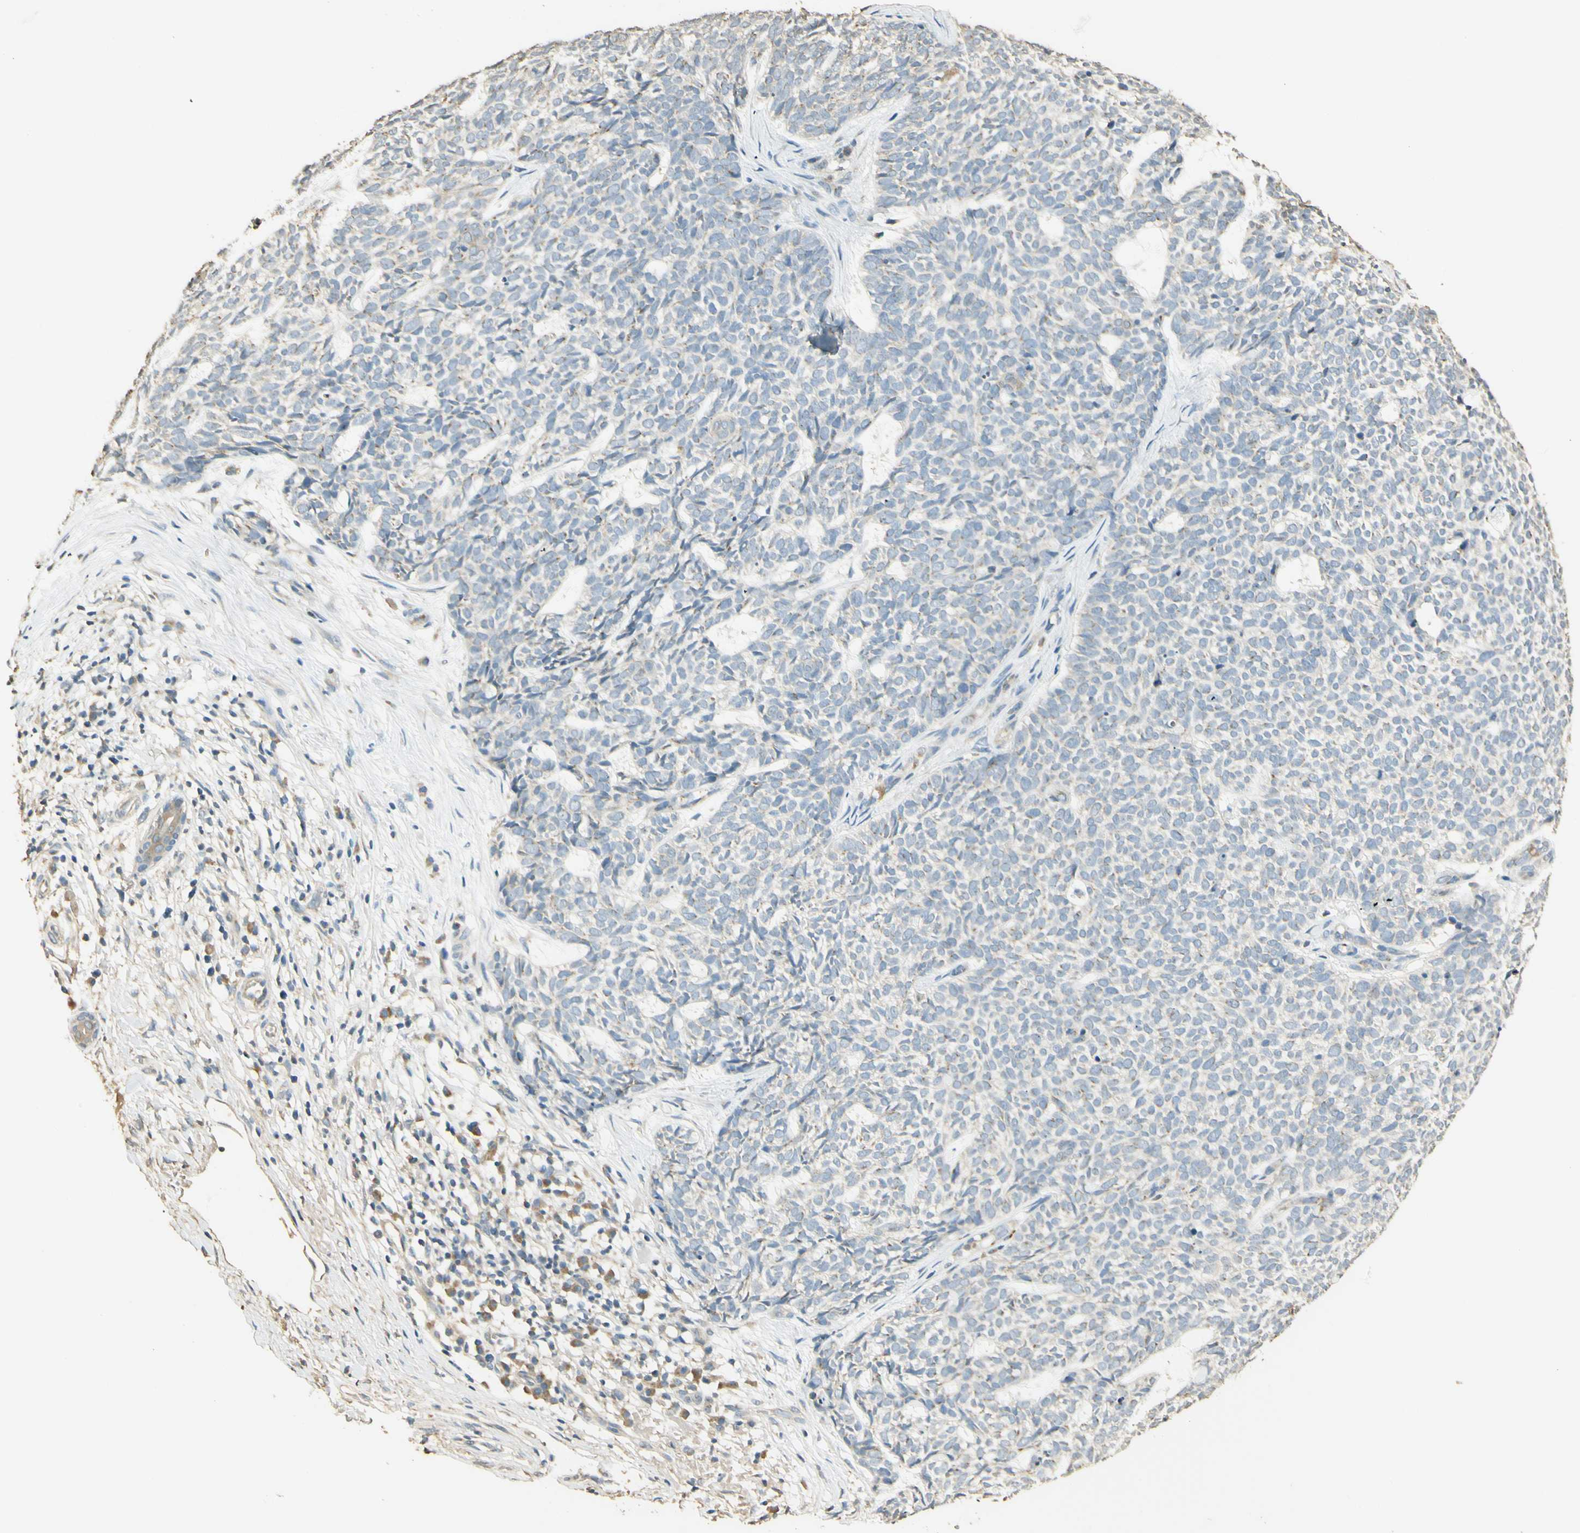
{"staining": {"intensity": "negative", "quantity": "none", "location": "none"}, "tissue": "skin cancer", "cell_type": "Tumor cells", "image_type": "cancer", "snomed": [{"axis": "morphology", "description": "Basal cell carcinoma"}, {"axis": "topography", "description": "Skin"}], "caption": "This is an immunohistochemistry (IHC) image of human skin cancer. There is no positivity in tumor cells.", "gene": "UXS1", "patient": {"sex": "female", "age": 84}}